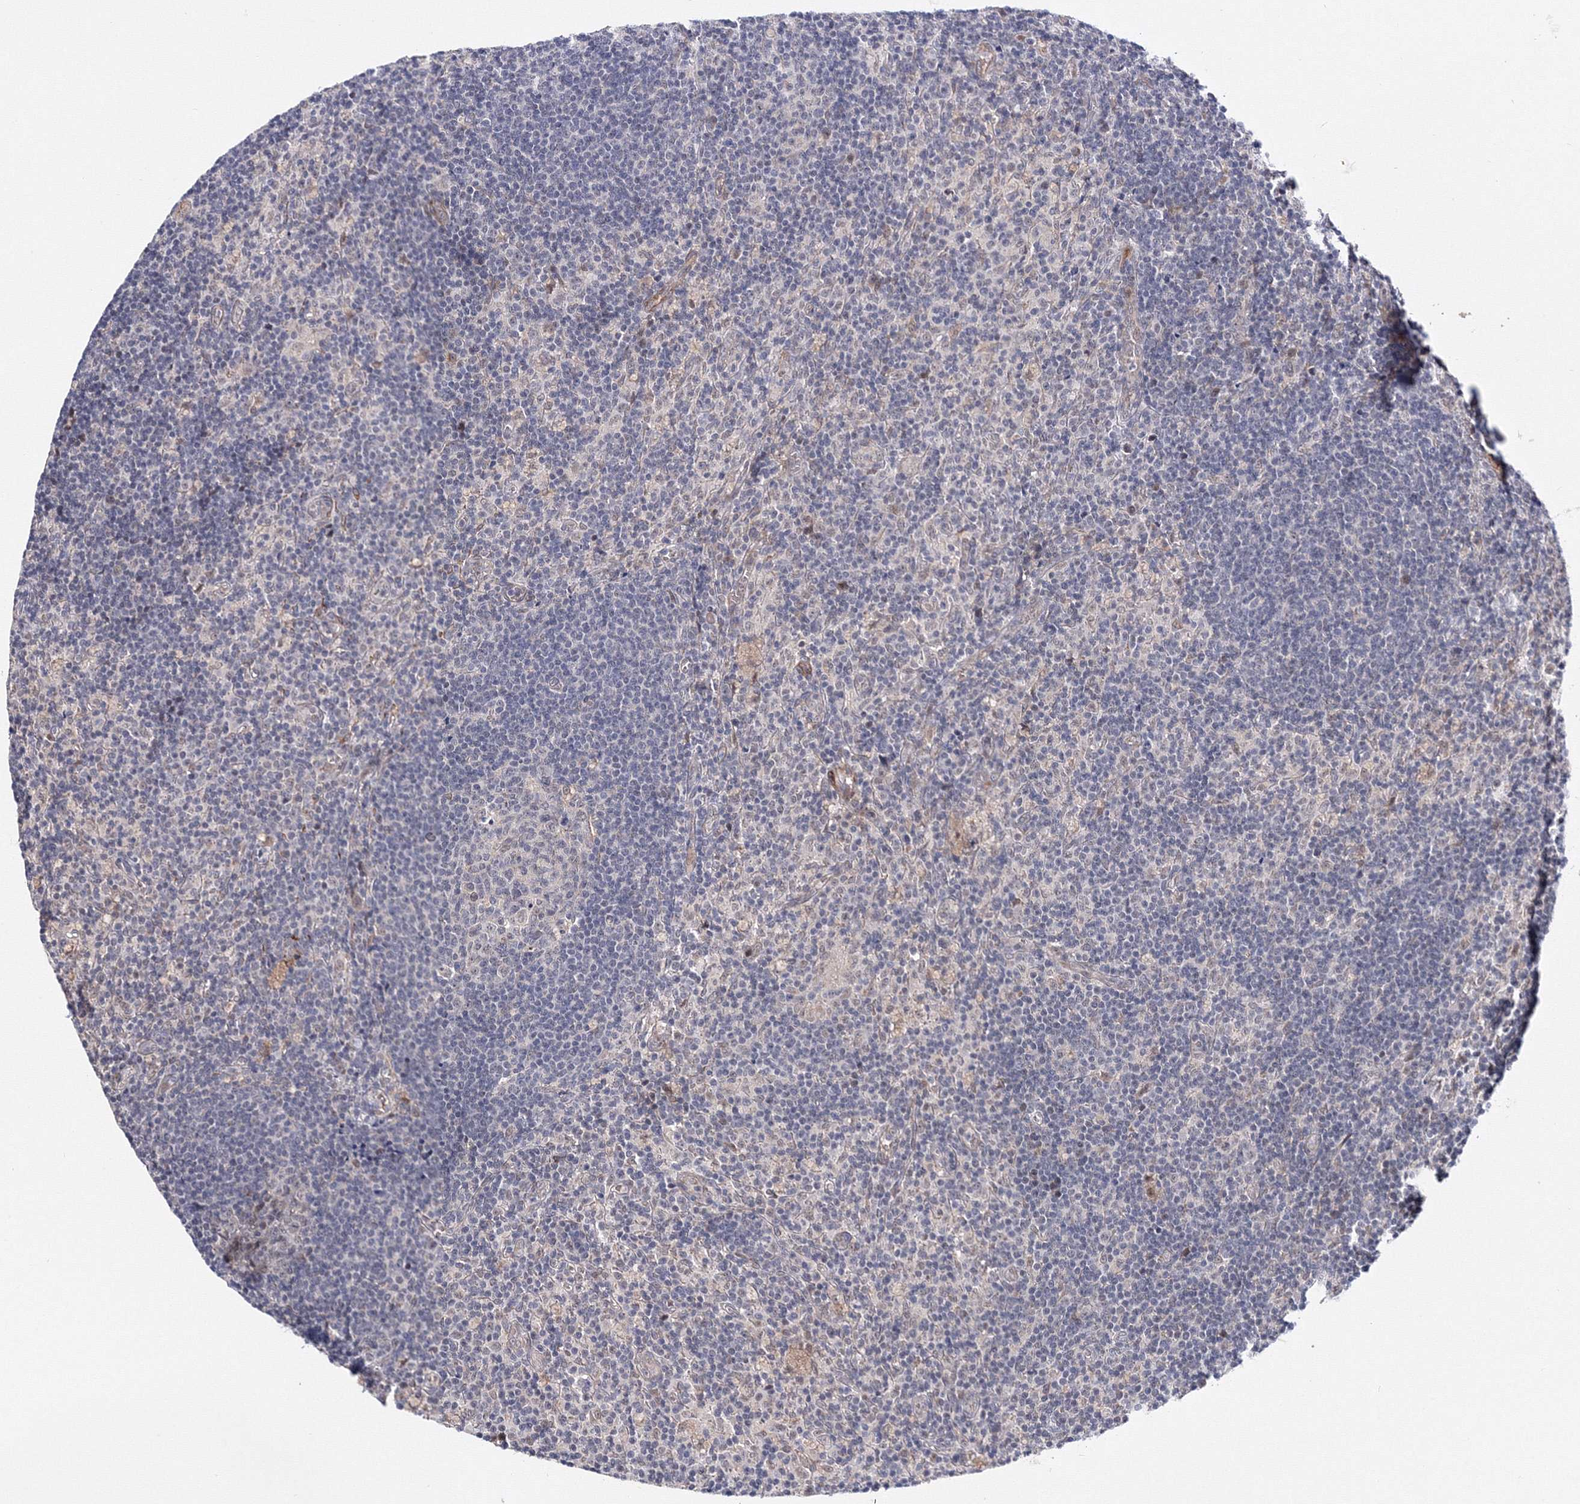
{"staining": {"intensity": "negative", "quantity": "none", "location": "none"}, "tissue": "lymph node", "cell_type": "Germinal center cells", "image_type": "normal", "snomed": [{"axis": "morphology", "description": "Normal tissue, NOS"}, {"axis": "topography", "description": "Lymph node"}], "caption": "IHC micrograph of benign lymph node: human lymph node stained with DAB (3,3'-diaminobenzidine) reveals no significant protein staining in germinal center cells. Brightfield microscopy of IHC stained with DAB (3,3'-diaminobenzidine) (brown) and hematoxylin (blue), captured at high magnification.", "gene": "C11orf52", "patient": {"sex": "male", "age": 69}}